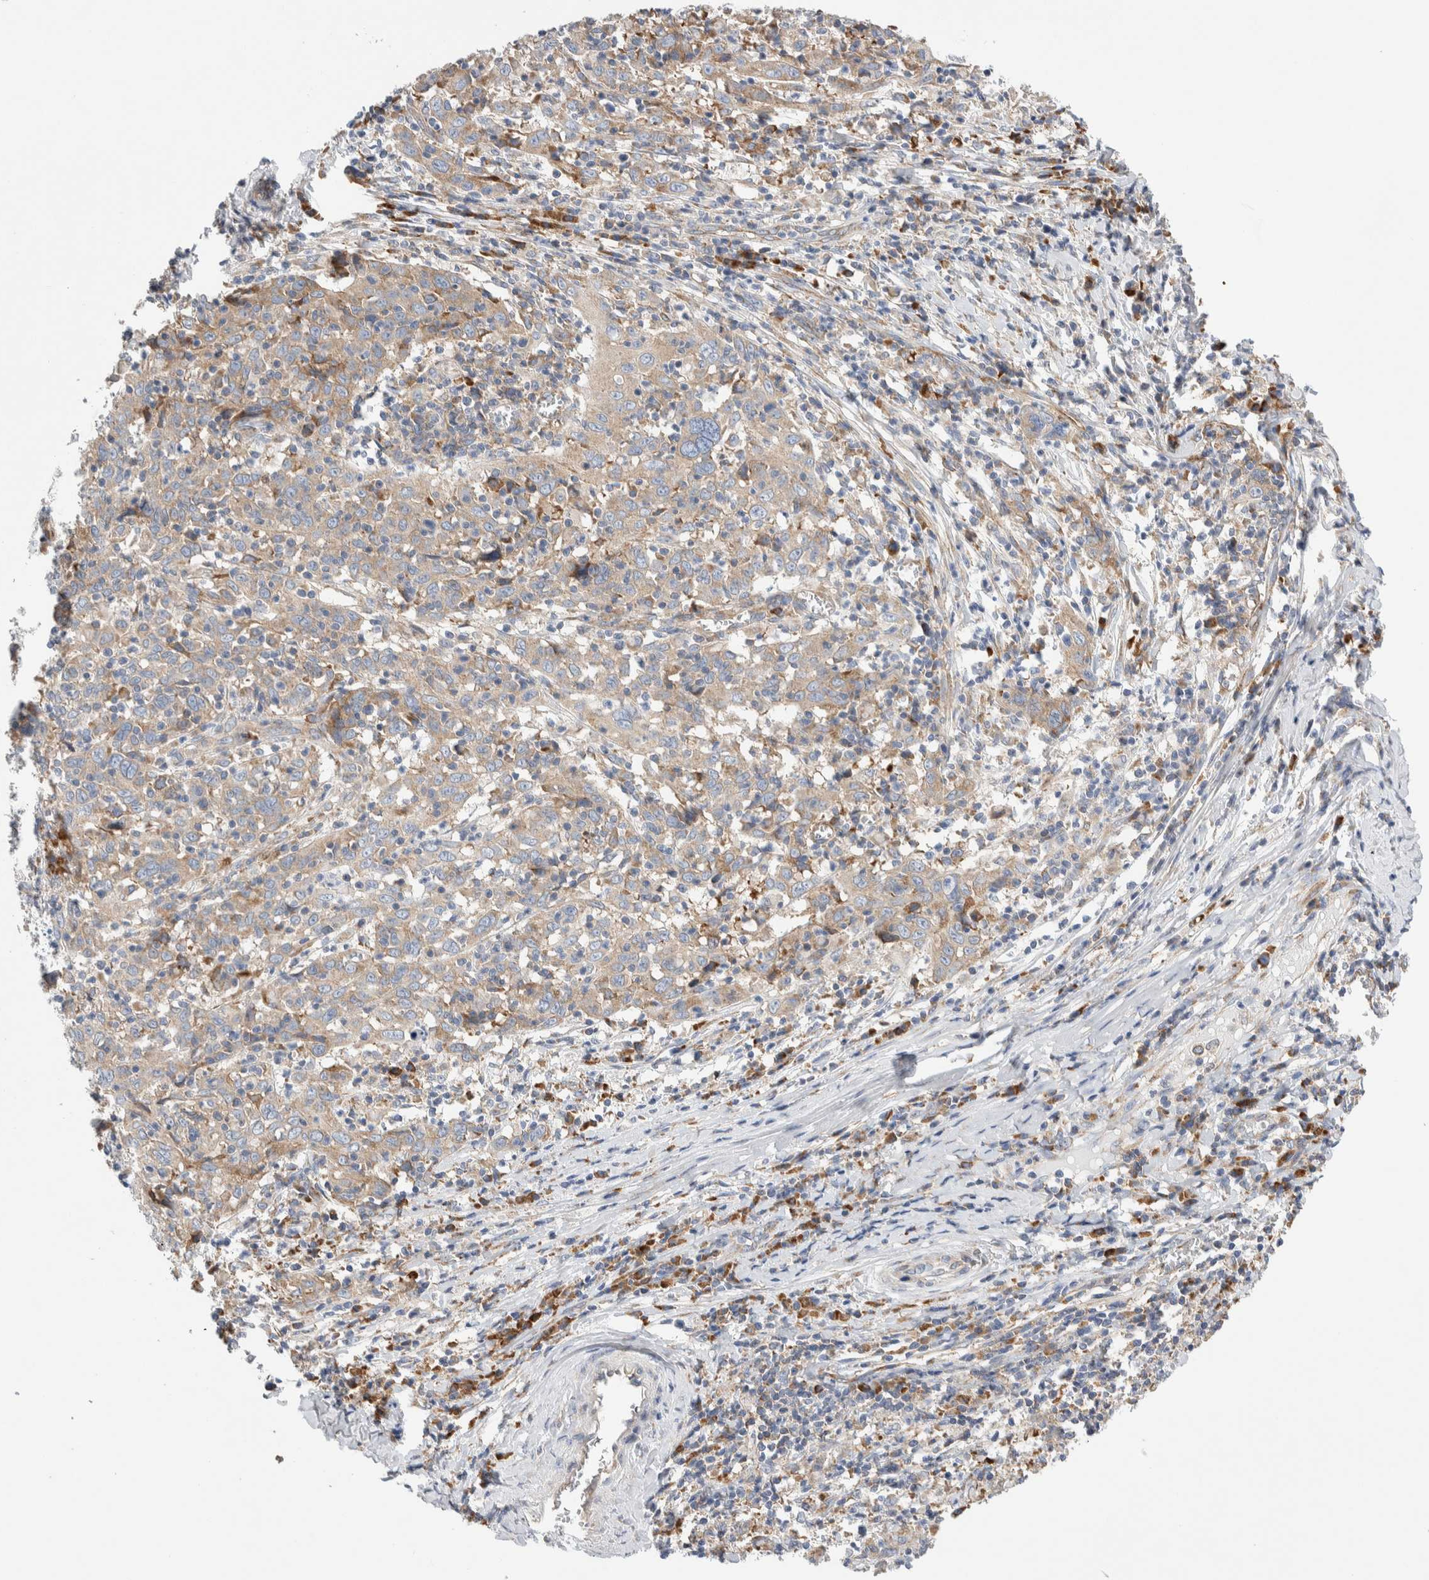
{"staining": {"intensity": "weak", "quantity": ">75%", "location": "cytoplasmic/membranous"}, "tissue": "cervical cancer", "cell_type": "Tumor cells", "image_type": "cancer", "snomed": [{"axis": "morphology", "description": "Squamous cell carcinoma, NOS"}, {"axis": "topography", "description": "Cervix"}], "caption": "Immunohistochemical staining of human cervical squamous cell carcinoma displays weak cytoplasmic/membranous protein positivity in approximately >75% of tumor cells.", "gene": "RACK1", "patient": {"sex": "female", "age": 46}}